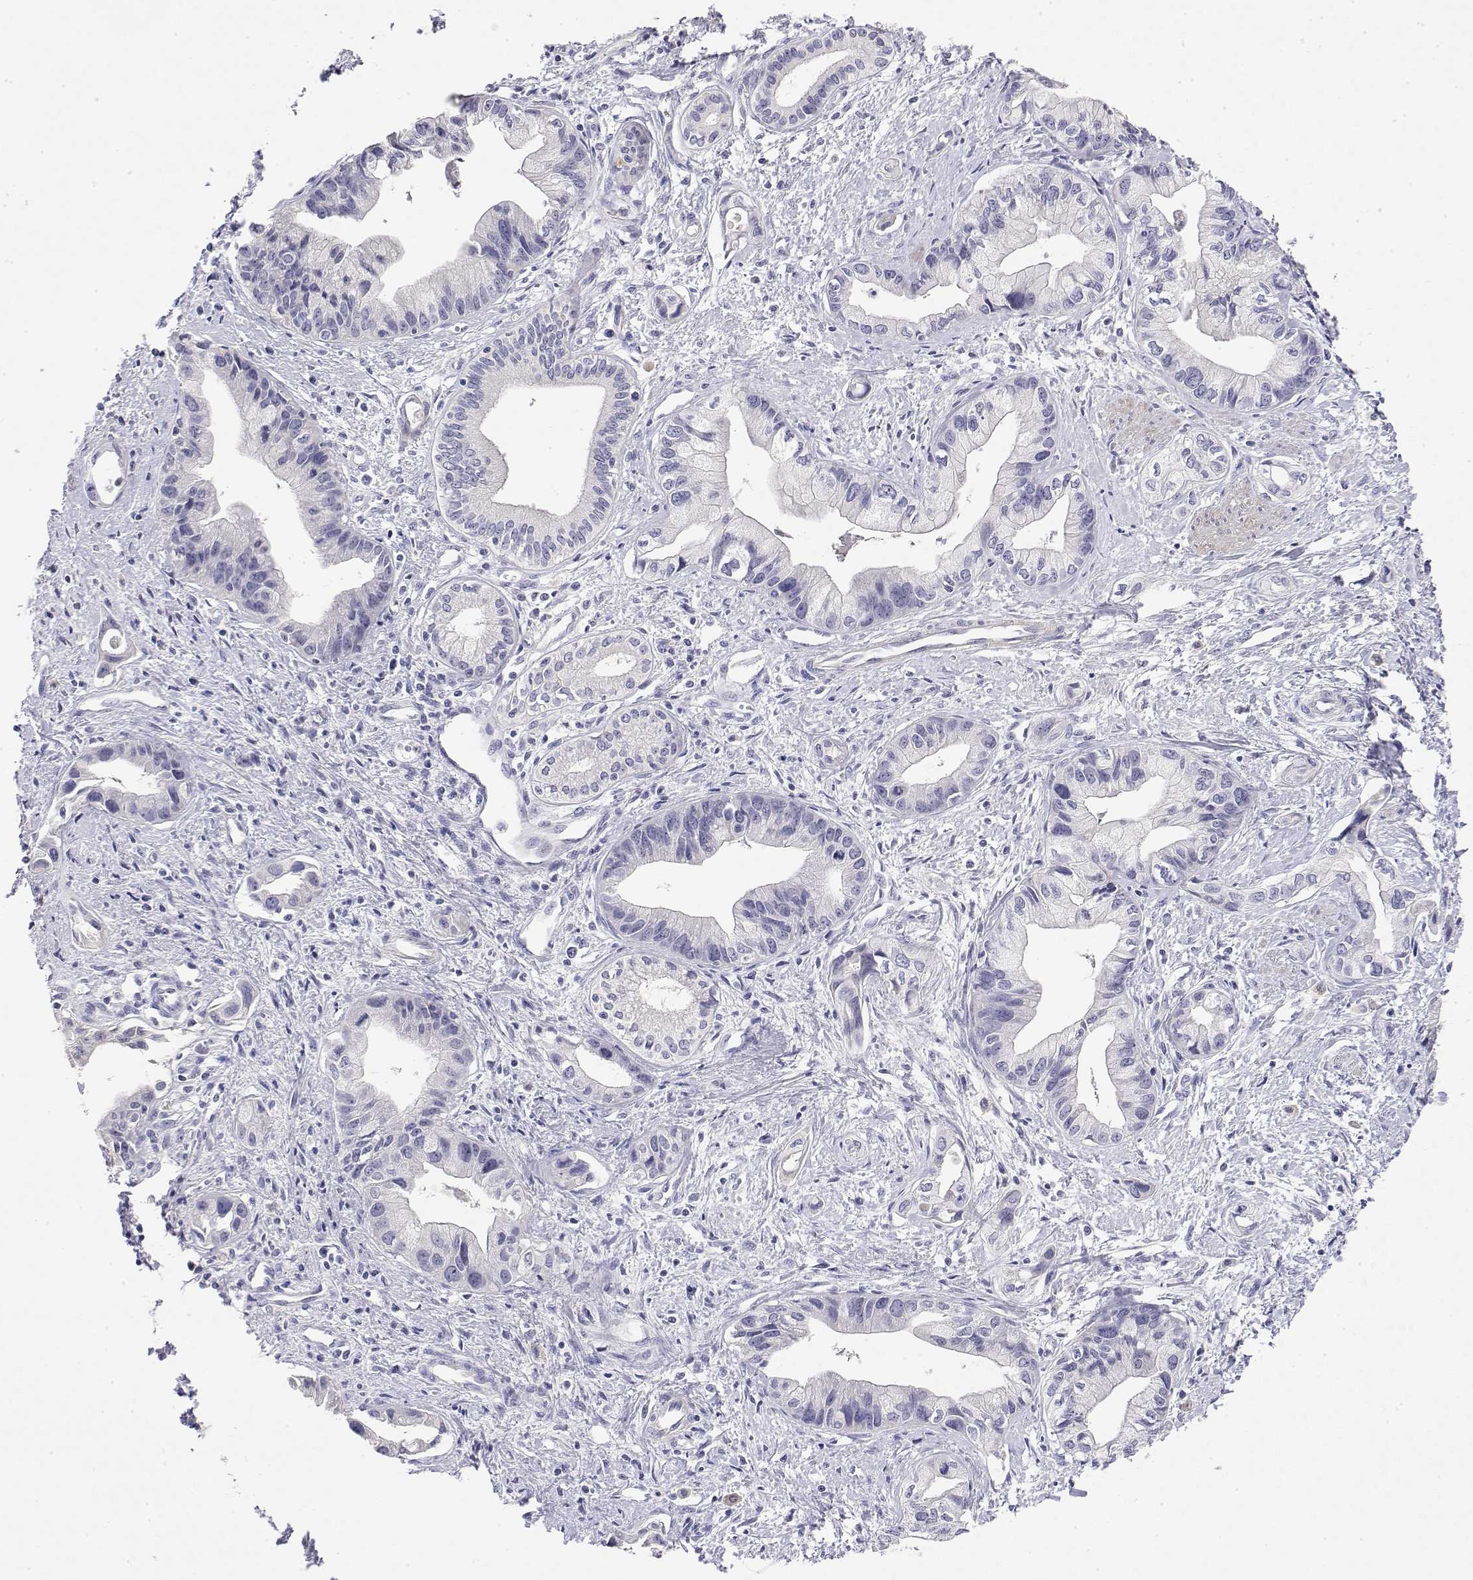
{"staining": {"intensity": "negative", "quantity": "none", "location": "none"}, "tissue": "pancreatic cancer", "cell_type": "Tumor cells", "image_type": "cancer", "snomed": [{"axis": "morphology", "description": "Adenocarcinoma, NOS"}, {"axis": "topography", "description": "Pancreas"}], "caption": "The photomicrograph shows no staining of tumor cells in adenocarcinoma (pancreatic). The staining was performed using DAB (3,3'-diaminobenzidine) to visualize the protein expression in brown, while the nuclei were stained in blue with hematoxylin (Magnification: 20x).", "gene": "GGACT", "patient": {"sex": "female", "age": 61}}